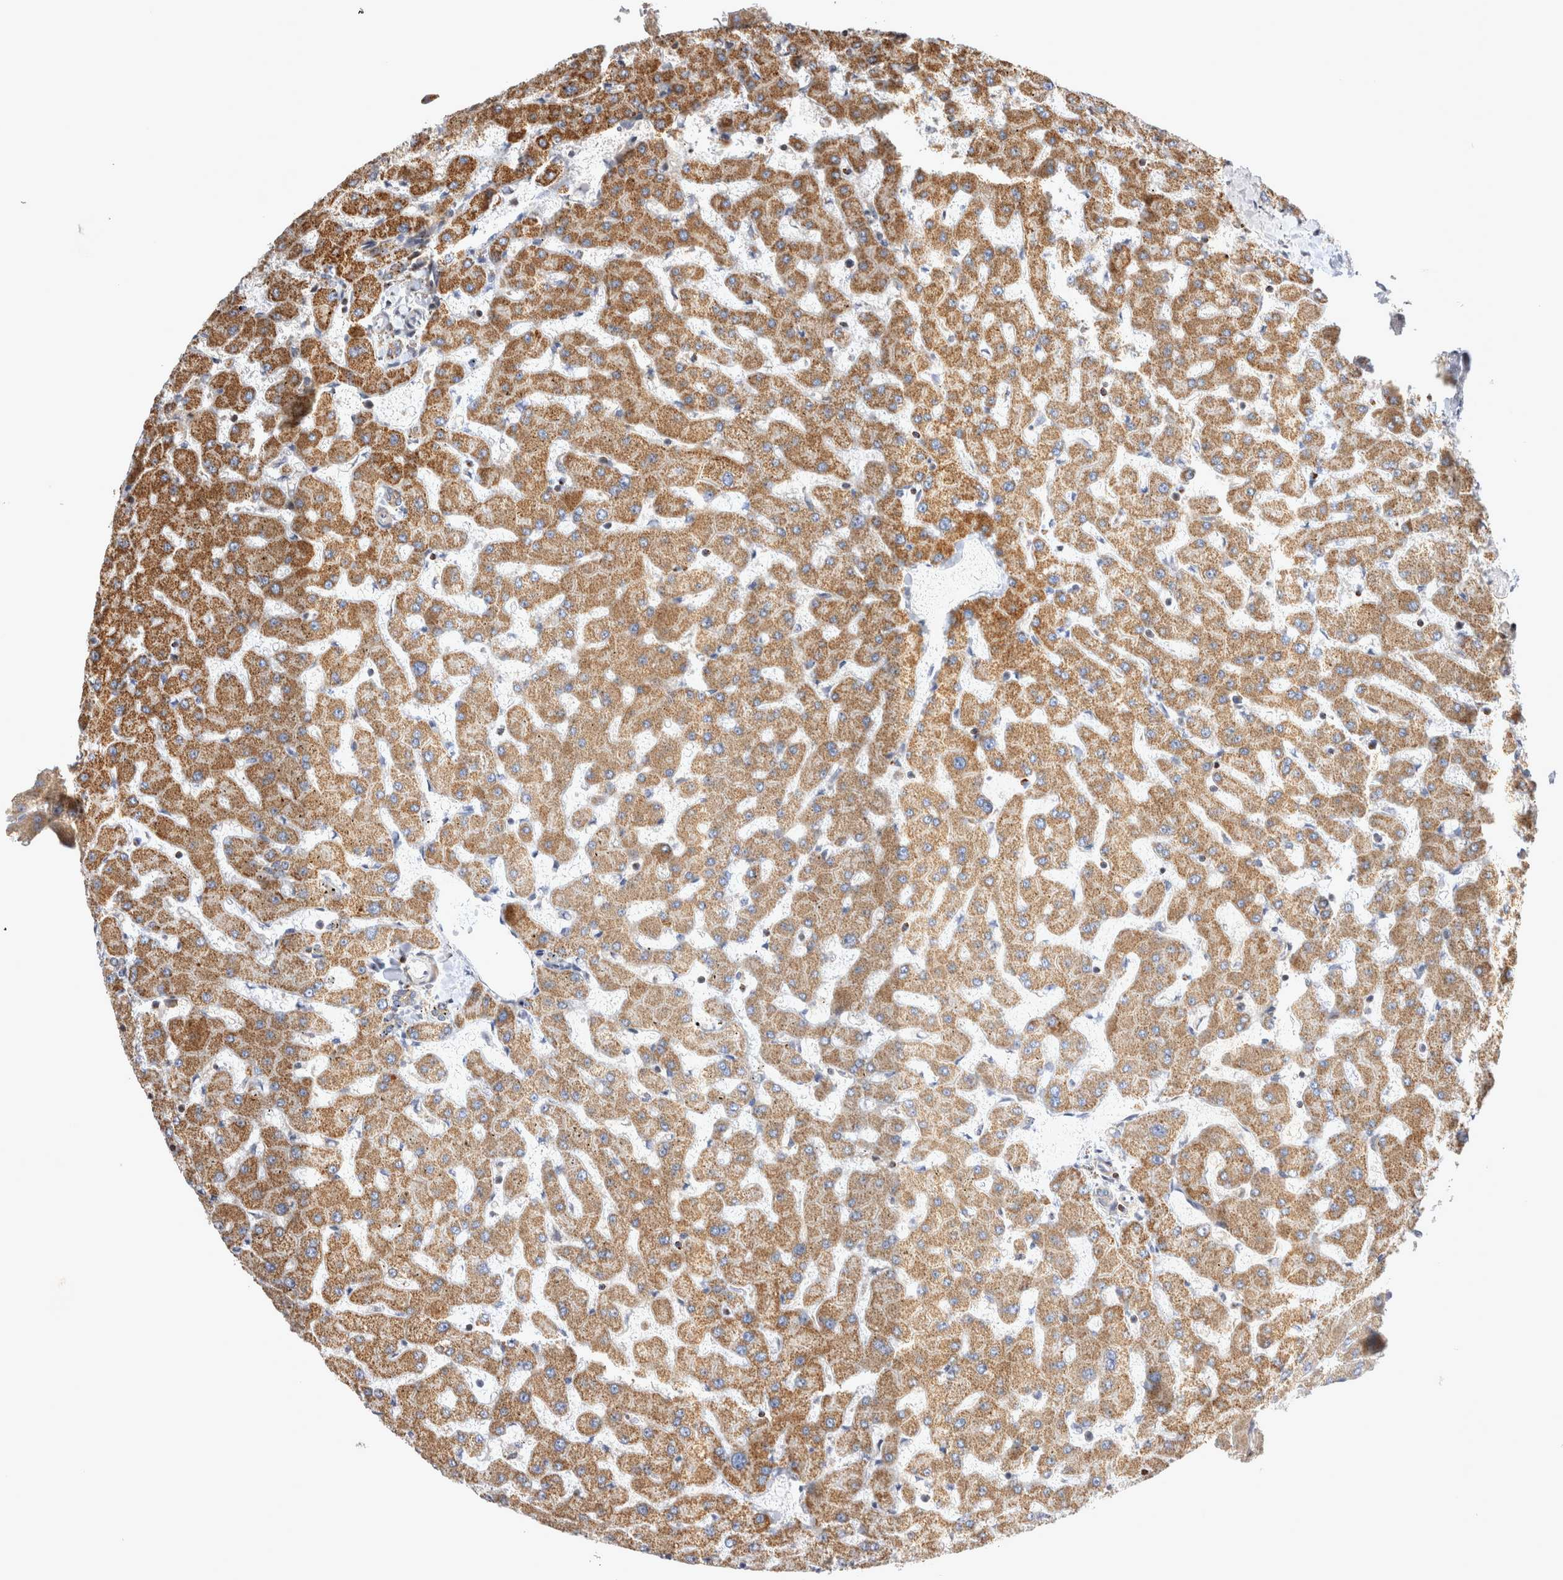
{"staining": {"intensity": "moderate", "quantity": ">75%", "location": "cytoplasmic/membranous"}, "tissue": "liver", "cell_type": "Cholangiocytes", "image_type": "normal", "snomed": [{"axis": "morphology", "description": "Normal tissue, NOS"}, {"axis": "topography", "description": "Liver"}], "caption": "IHC image of benign liver: human liver stained using immunohistochemistry (IHC) exhibits medium levels of moderate protein expression localized specifically in the cytoplasmic/membranous of cholangiocytes, appearing as a cytoplasmic/membranous brown color.", "gene": "TSPOAP1", "patient": {"sex": "female", "age": 63}}